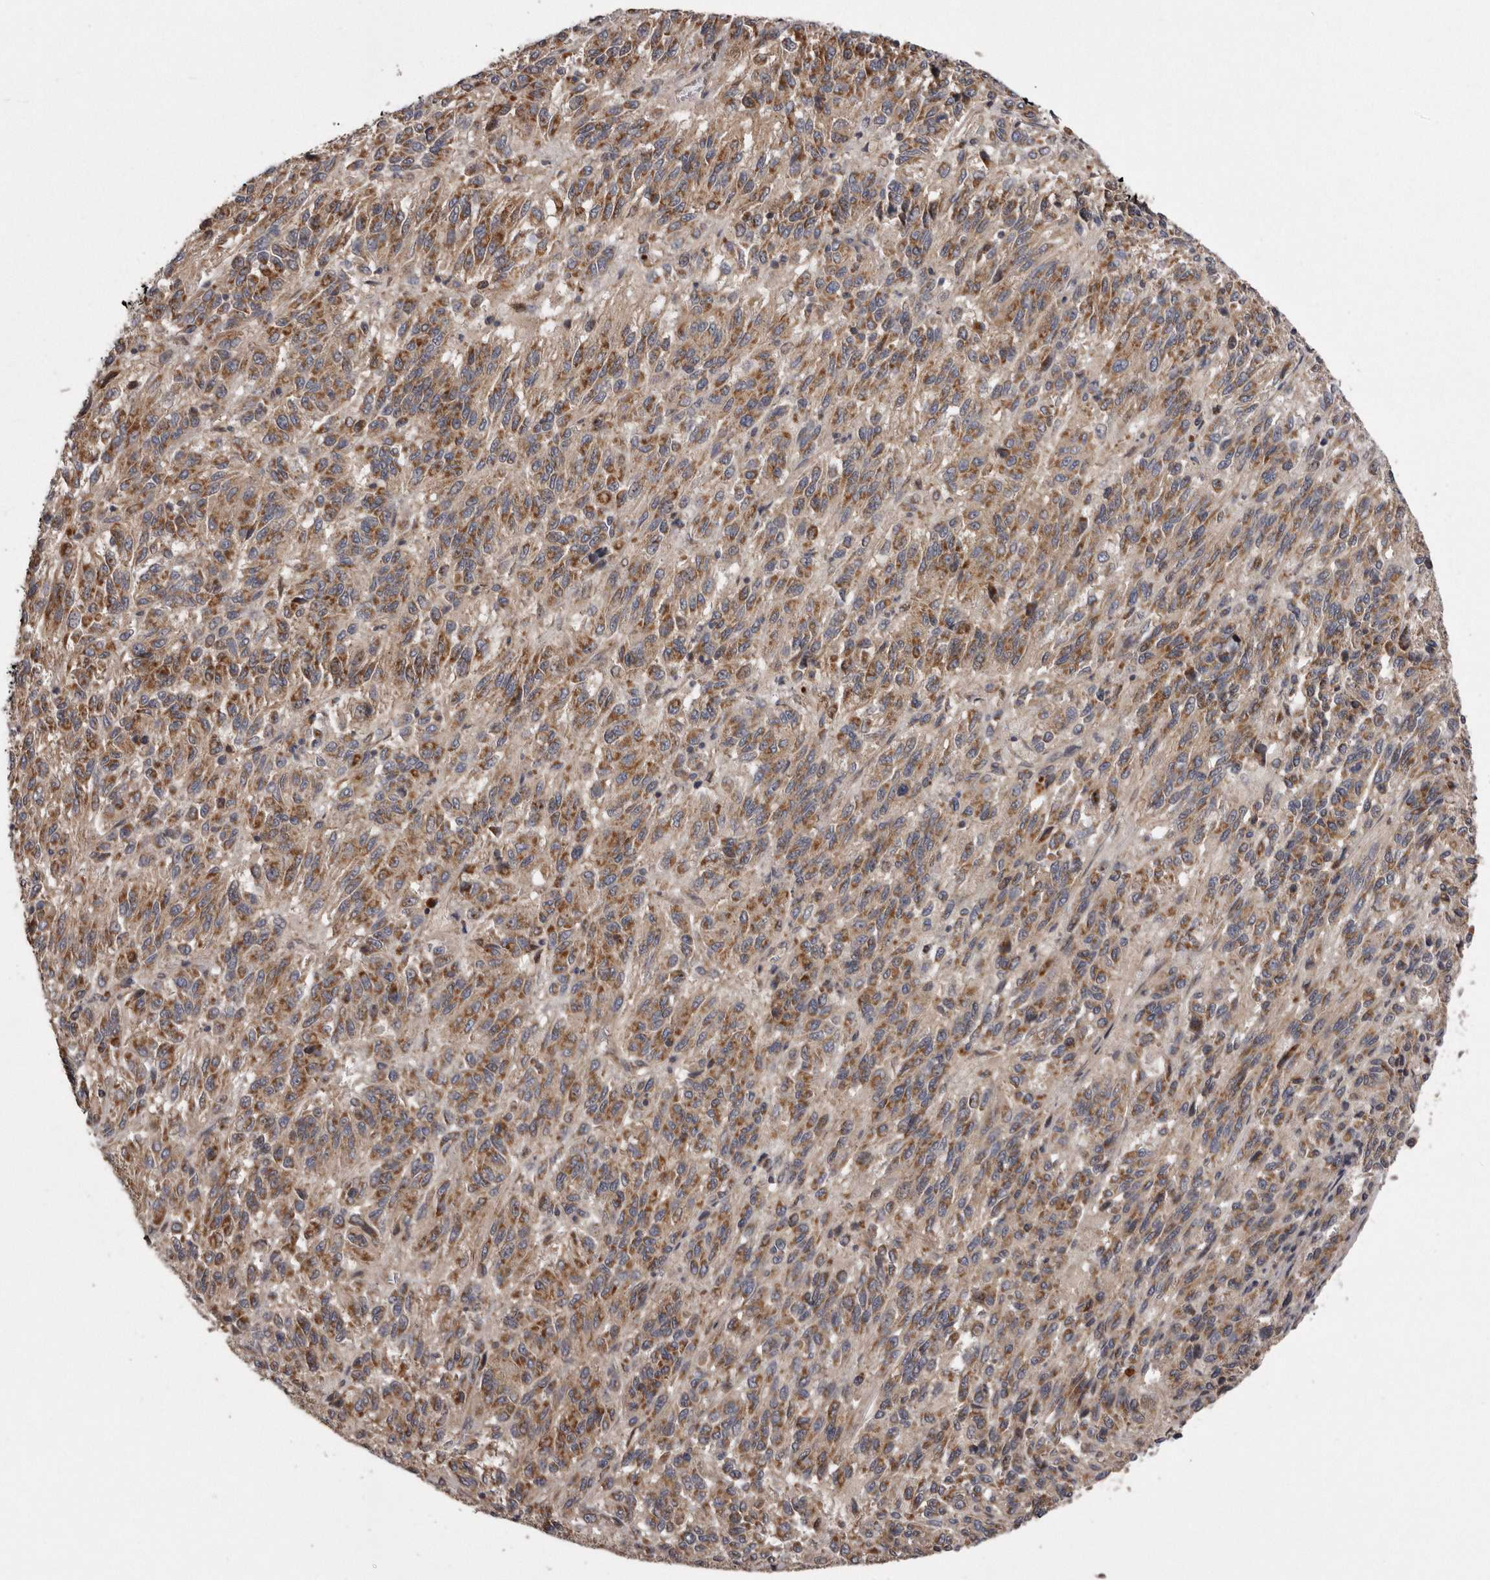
{"staining": {"intensity": "moderate", "quantity": ">75%", "location": "cytoplasmic/membranous"}, "tissue": "melanoma", "cell_type": "Tumor cells", "image_type": "cancer", "snomed": [{"axis": "morphology", "description": "Malignant melanoma, Metastatic site"}, {"axis": "topography", "description": "Lung"}], "caption": "Malignant melanoma (metastatic site) stained with a protein marker demonstrates moderate staining in tumor cells.", "gene": "ARMCX1", "patient": {"sex": "male", "age": 64}}